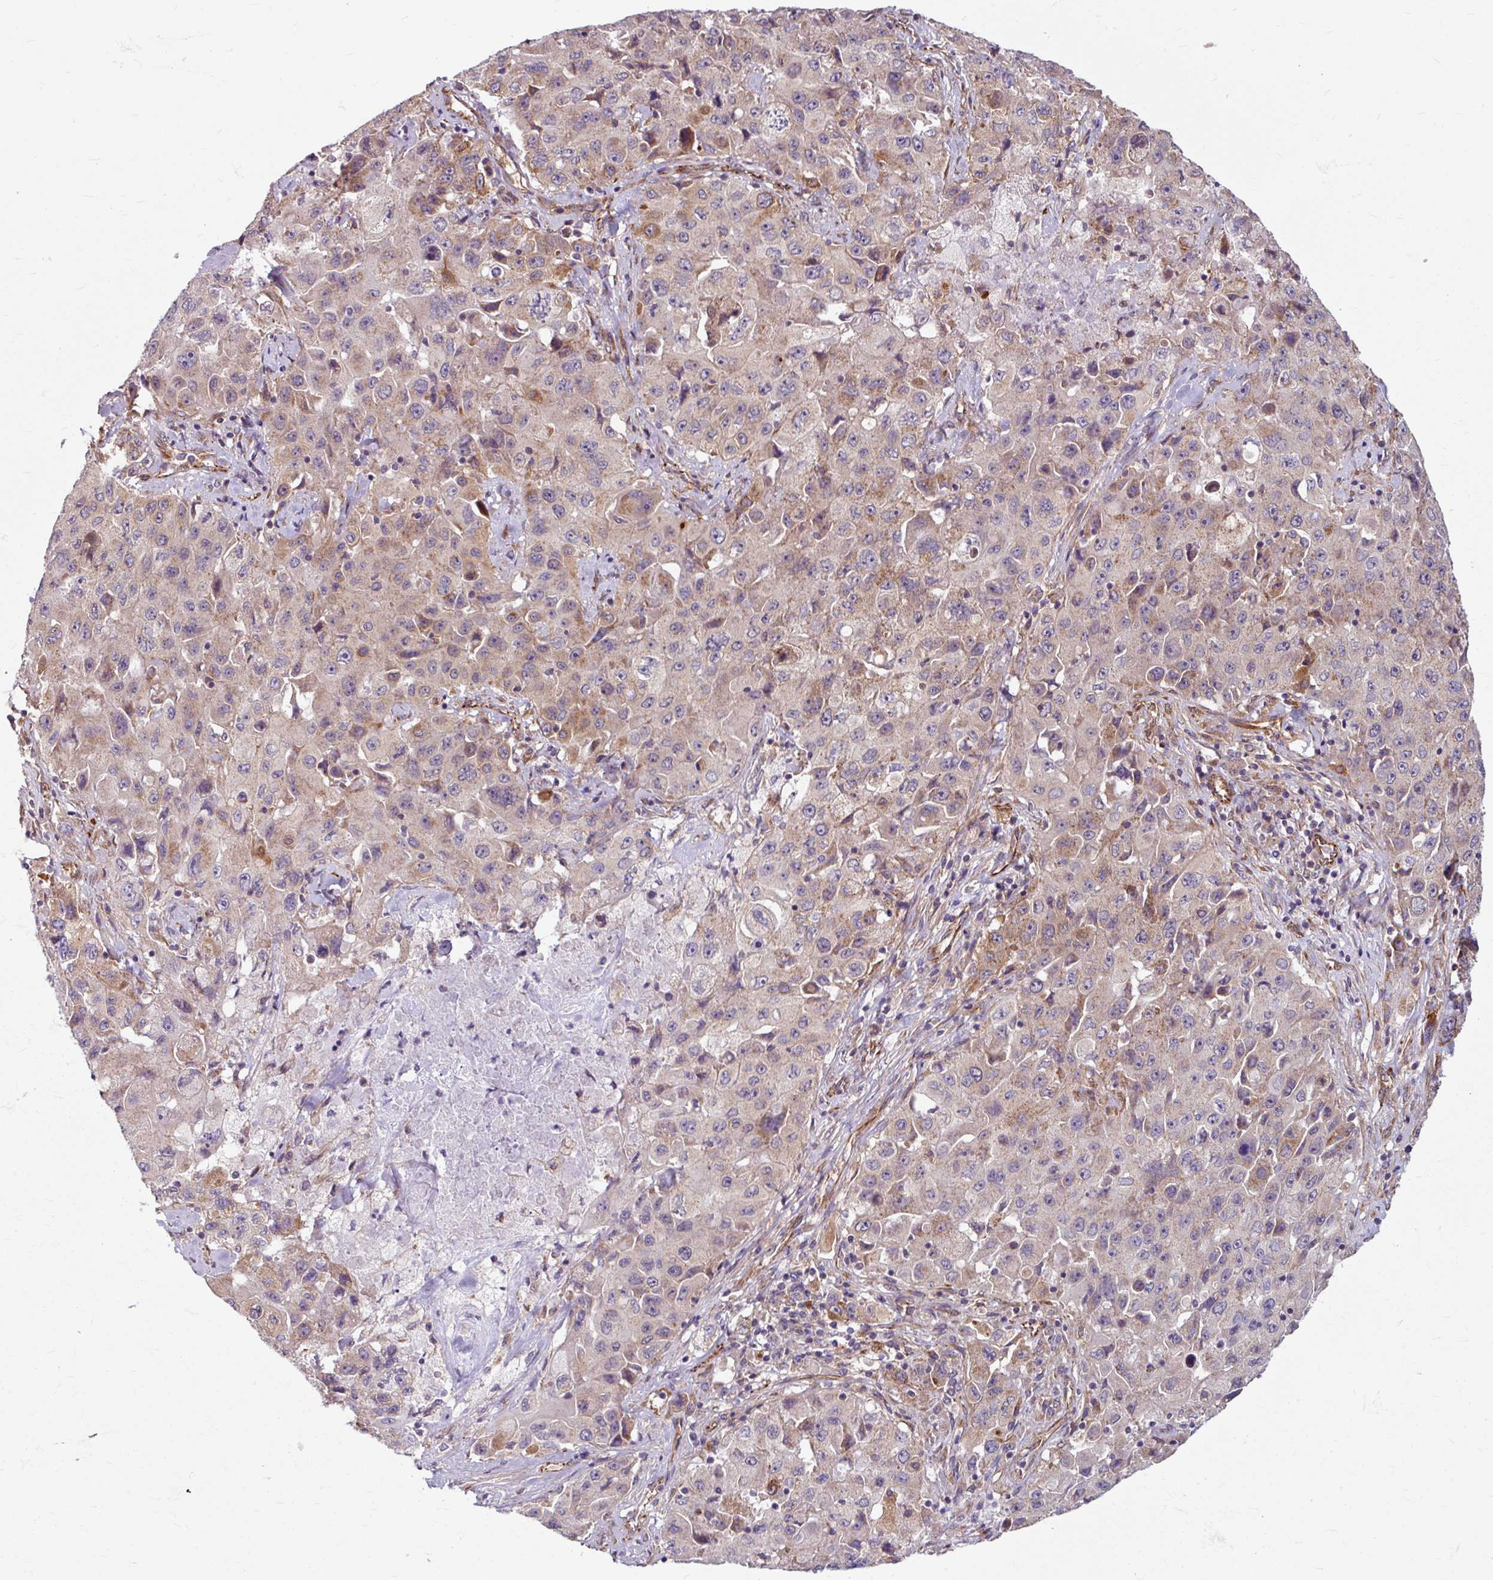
{"staining": {"intensity": "weak", "quantity": "<25%", "location": "cytoplasmic/membranous"}, "tissue": "lung cancer", "cell_type": "Tumor cells", "image_type": "cancer", "snomed": [{"axis": "morphology", "description": "Squamous cell carcinoma, NOS"}, {"axis": "topography", "description": "Lung"}], "caption": "A micrograph of human lung squamous cell carcinoma is negative for staining in tumor cells.", "gene": "DAAM2", "patient": {"sex": "male", "age": 63}}